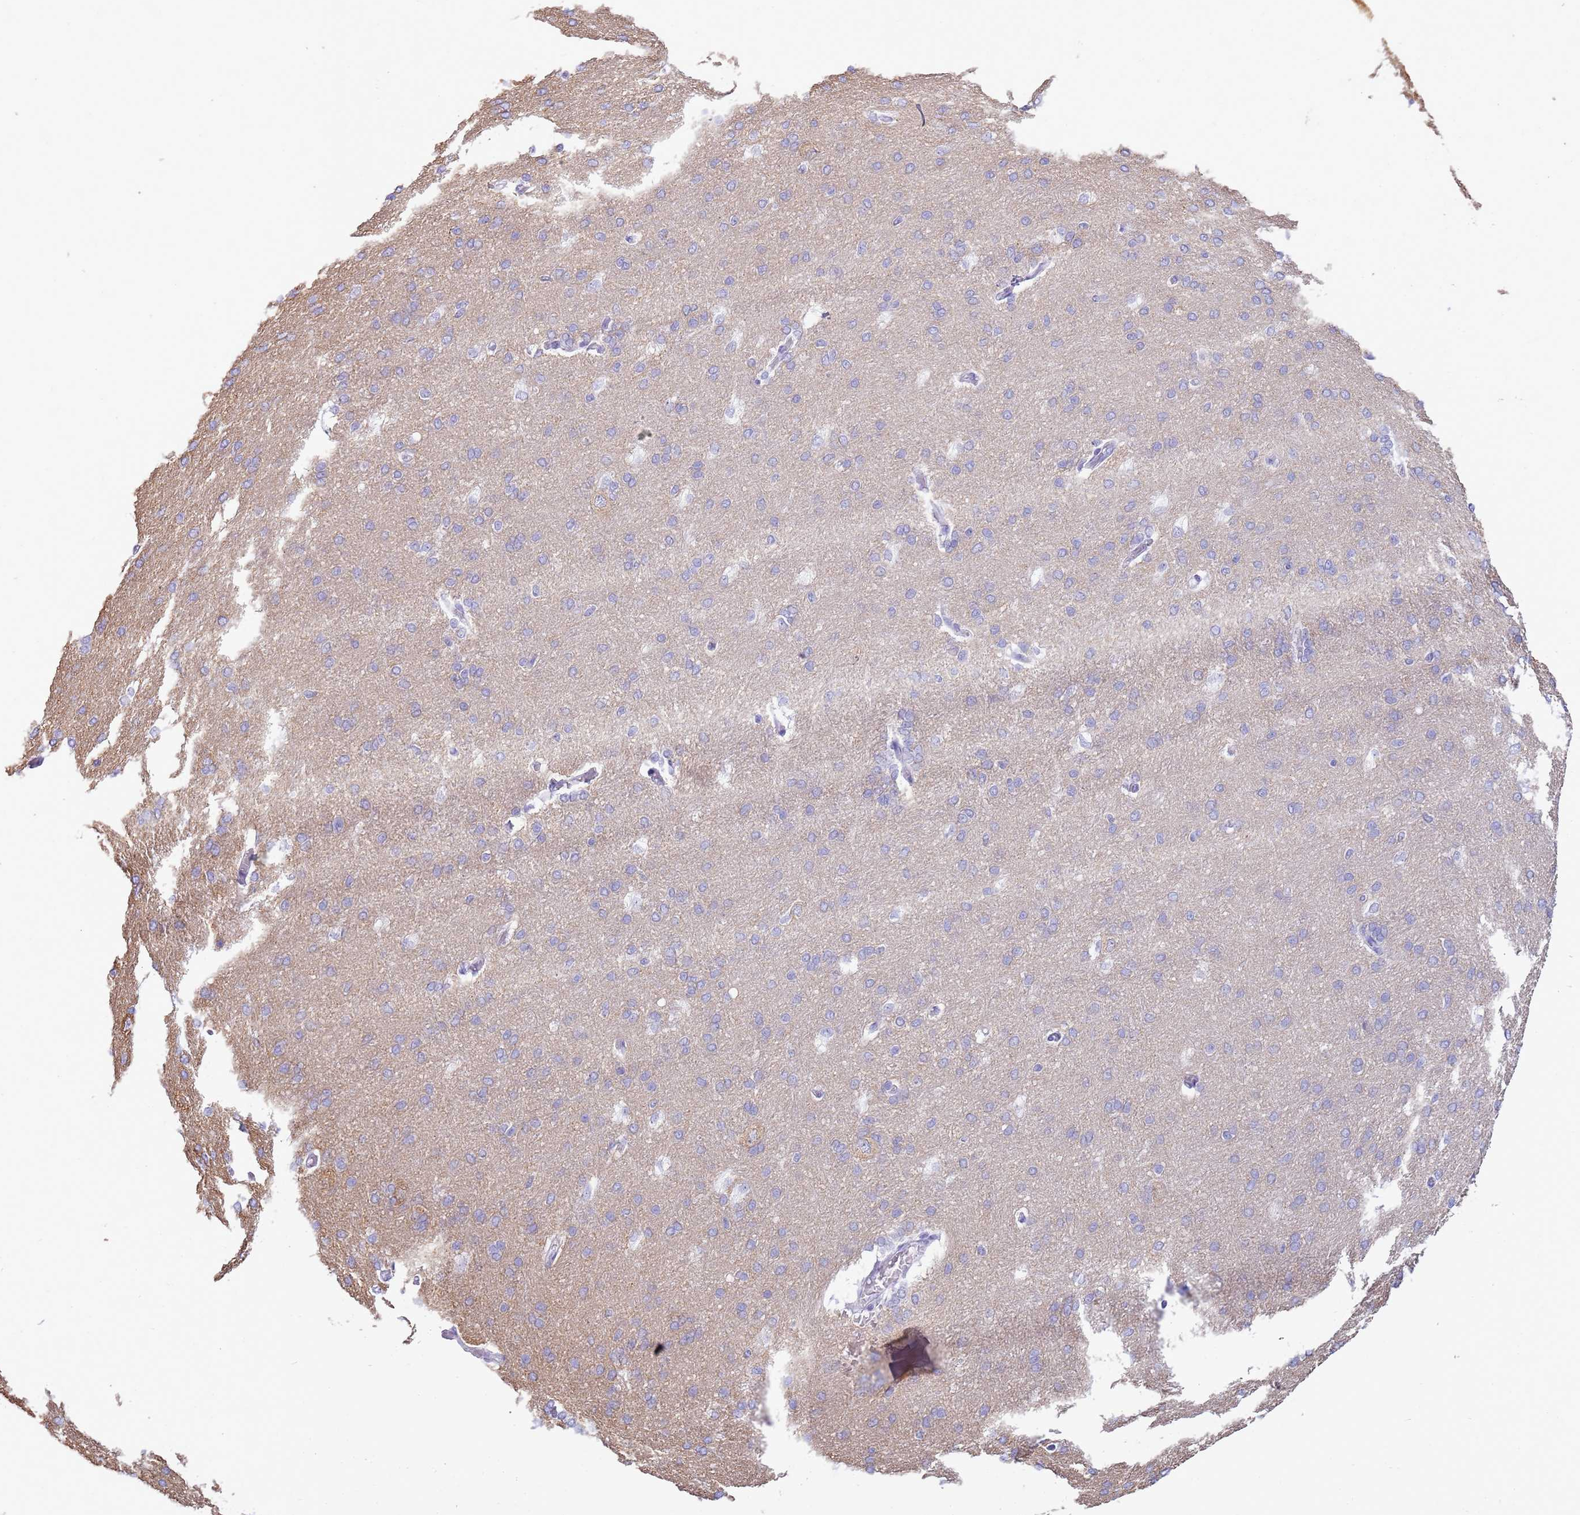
{"staining": {"intensity": "negative", "quantity": "none", "location": "none"}, "tissue": "cerebral cortex", "cell_type": "Endothelial cells", "image_type": "normal", "snomed": [{"axis": "morphology", "description": "Normal tissue, NOS"}, {"axis": "topography", "description": "Cerebral cortex"}], "caption": "Immunohistochemical staining of normal human cerebral cortex shows no significant expression in endothelial cells.", "gene": "CAPN7", "patient": {"sex": "male", "age": 62}}